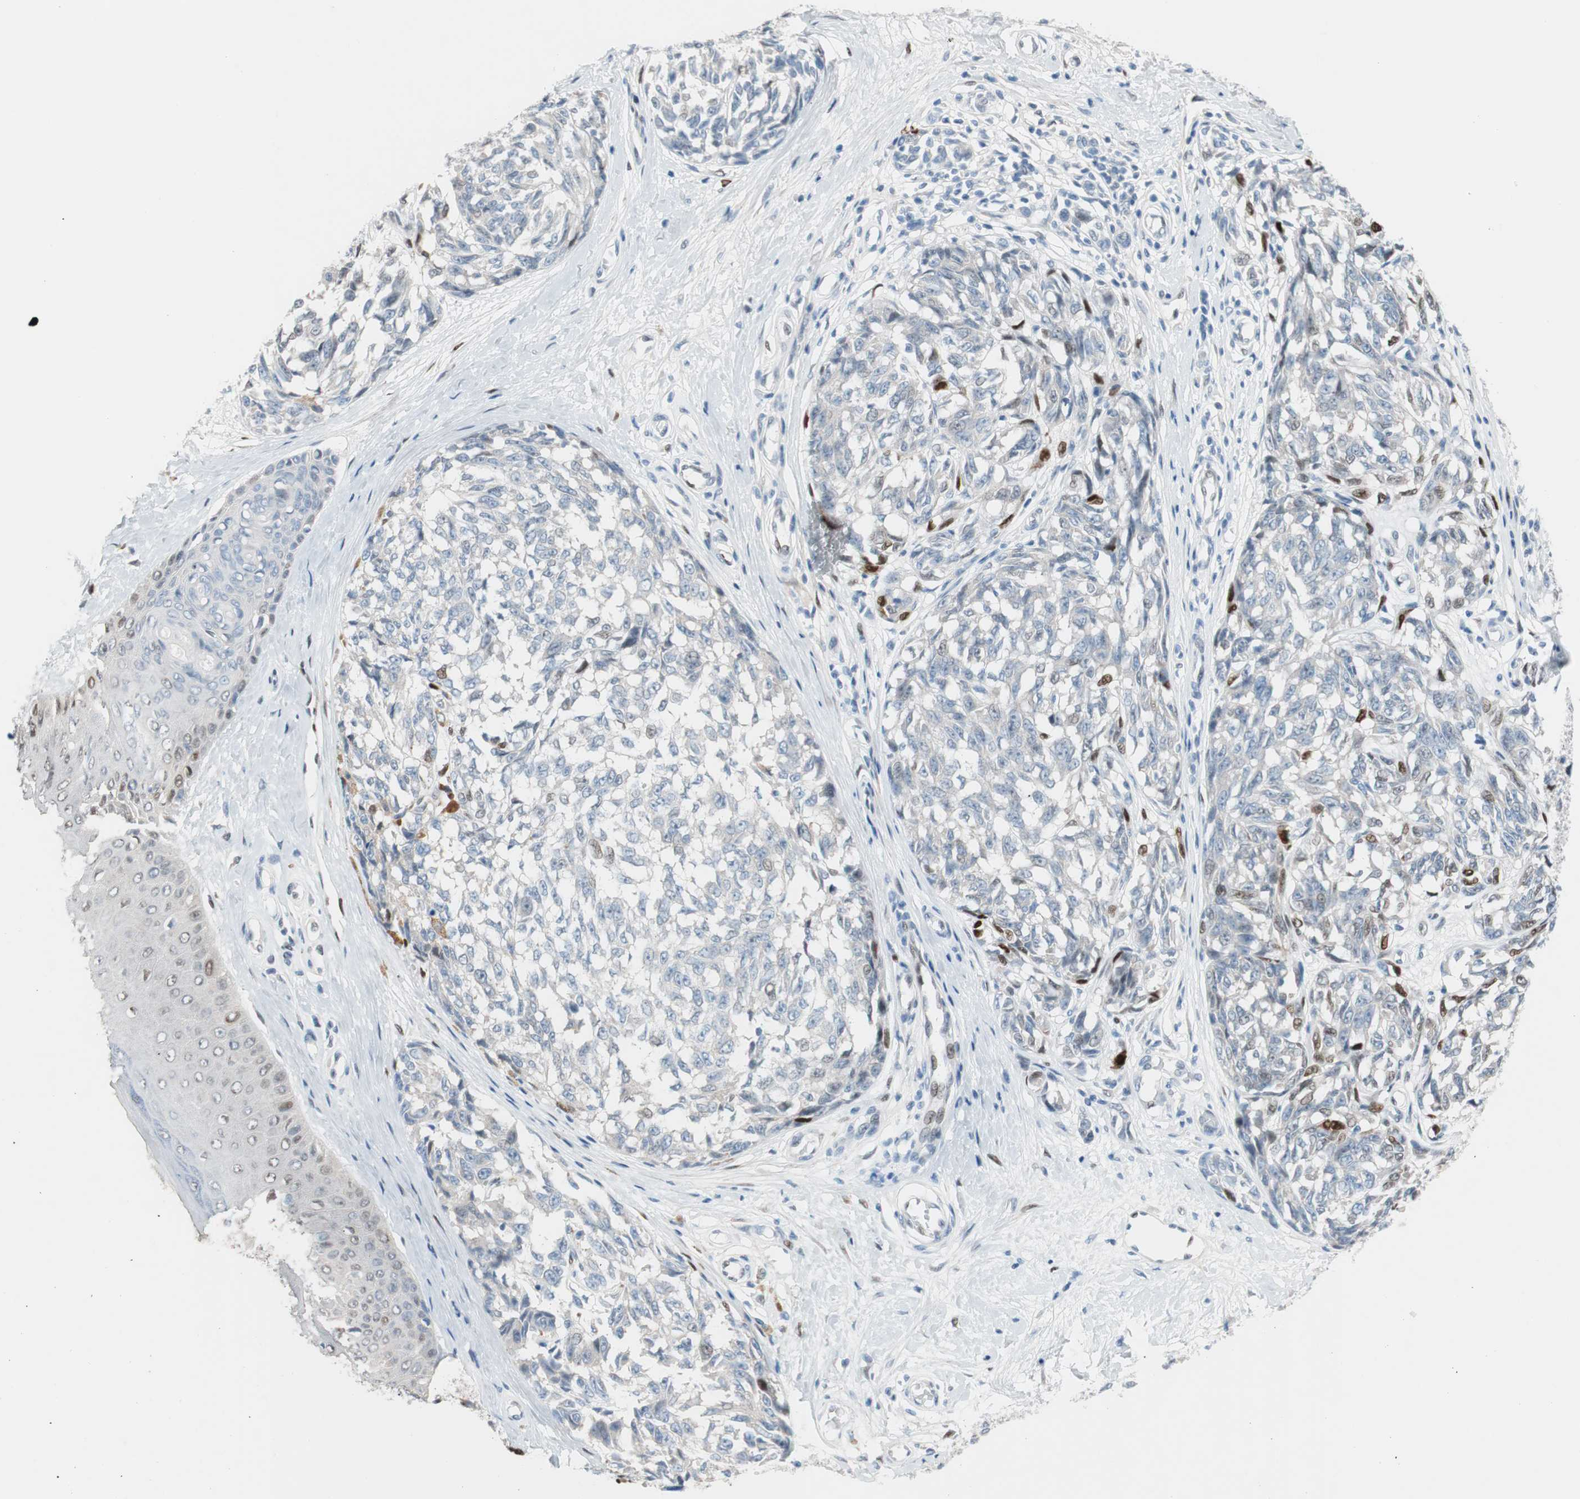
{"staining": {"intensity": "strong", "quantity": "<25%", "location": "nuclear"}, "tissue": "melanoma", "cell_type": "Tumor cells", "image_type": "cancer", "snomed": [{"axis": "morphology", "description": "Malignant melanoma, NOS"}, {"axis": "topography", "description": "Skin"}], "caption": "Strong nuclear protein expression is seen in about <25% of tumor cells in malignant melanoma.", "gene": "FOSL1", "patient": {"sex": "female", "age": 64}}